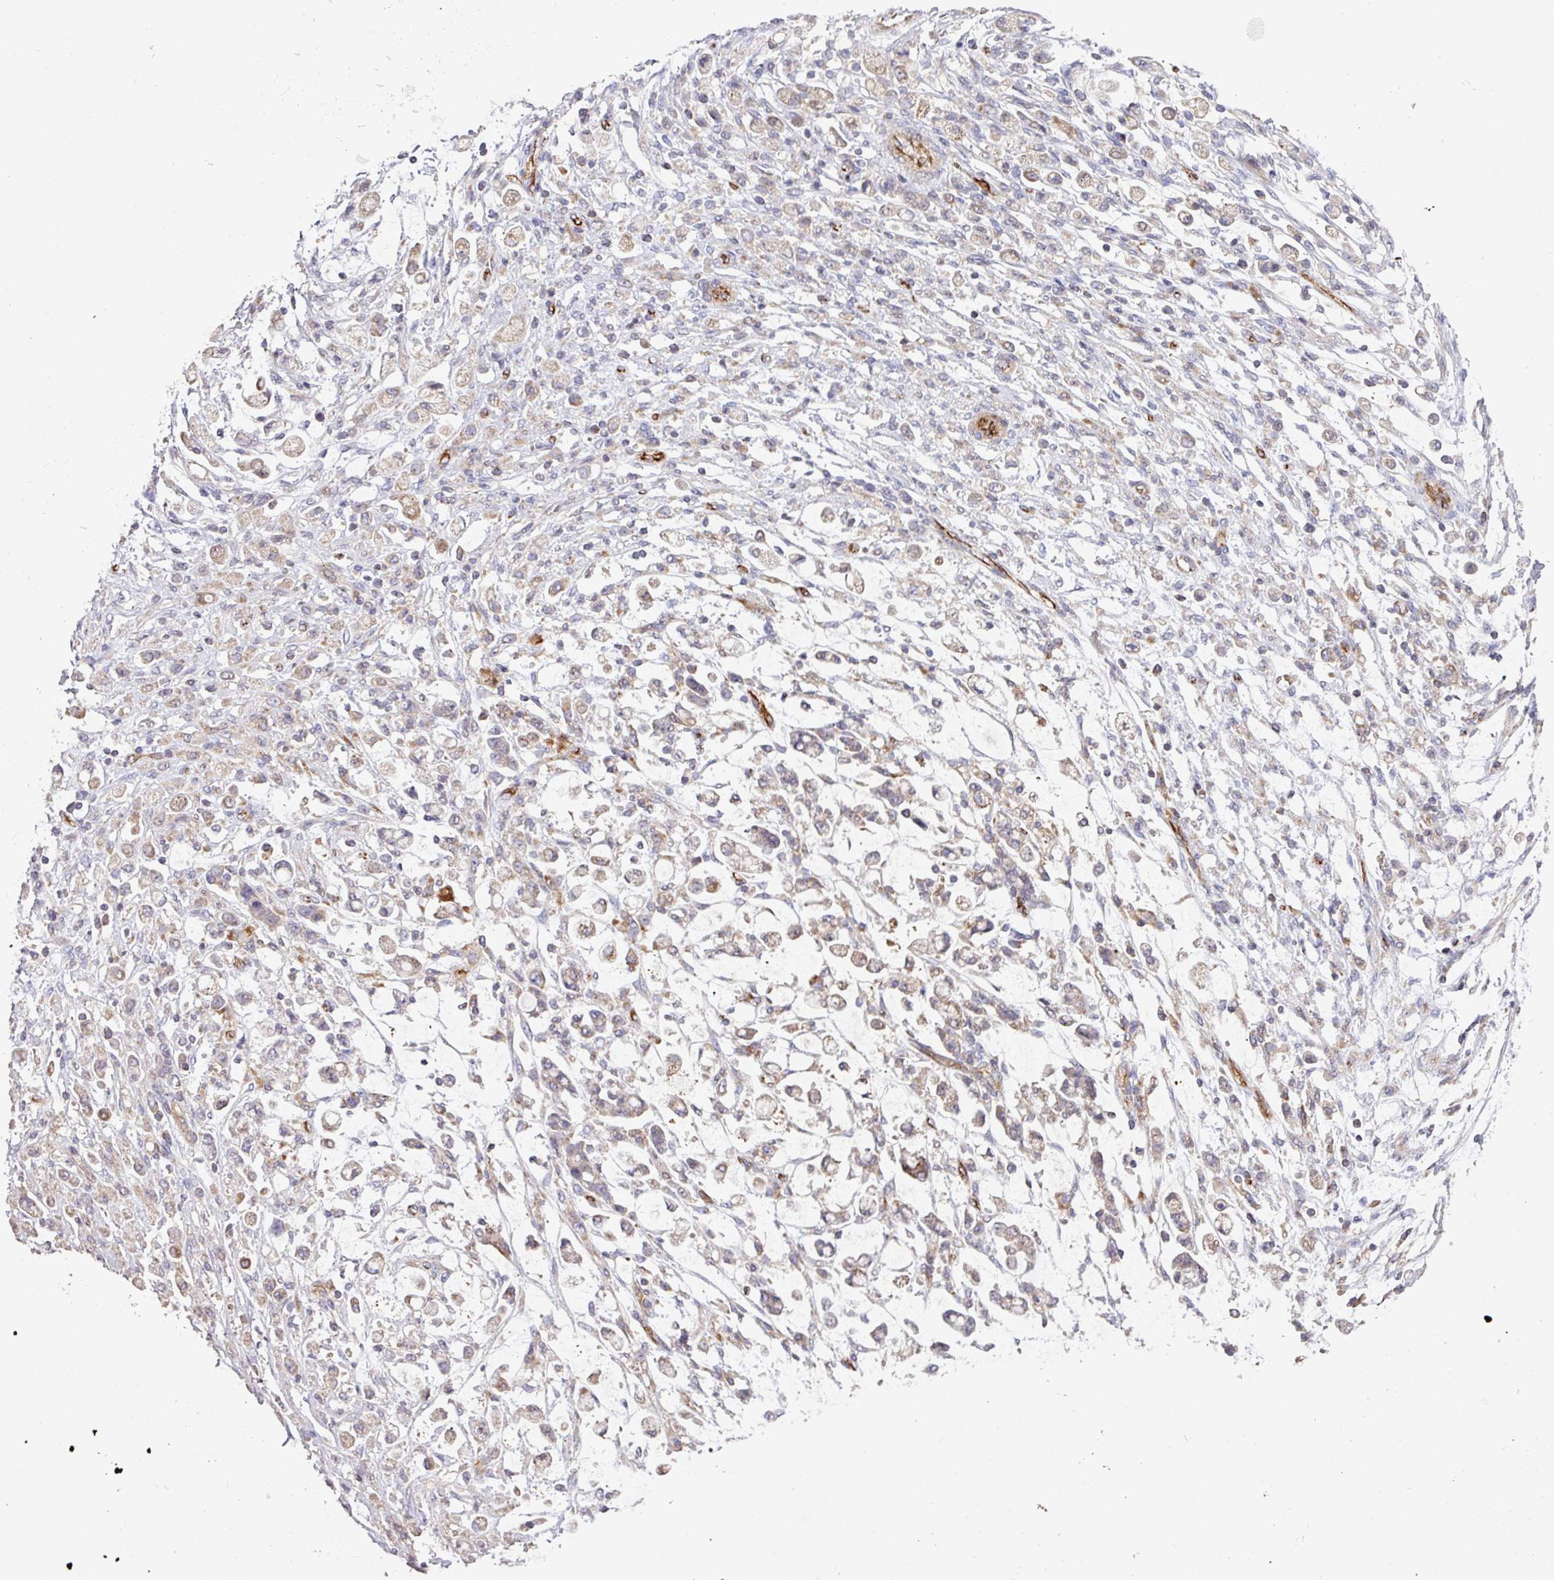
{"staining": {"intensity": "weak", "quantity": "25%-75%", "location": "cytoplasmic/membranous"}, "tissue": "stomach cancer", "cell_type": "Tumor cells", "image_type": "cancer", "snomed": [{"axis": "morphology", "description": "Adenocarcinoma, NOS"}, {"axis": "topography", "description": "Stomach"}], "caption": "Stomach adenocarcinoma stained for a protein (brown) exhibits weak cytoplasmic/membranous positive staining in approximately 25%-75% of tumor cells.", "gene": "RPL23A", "patient": {"sex": "female", "age": 60}}